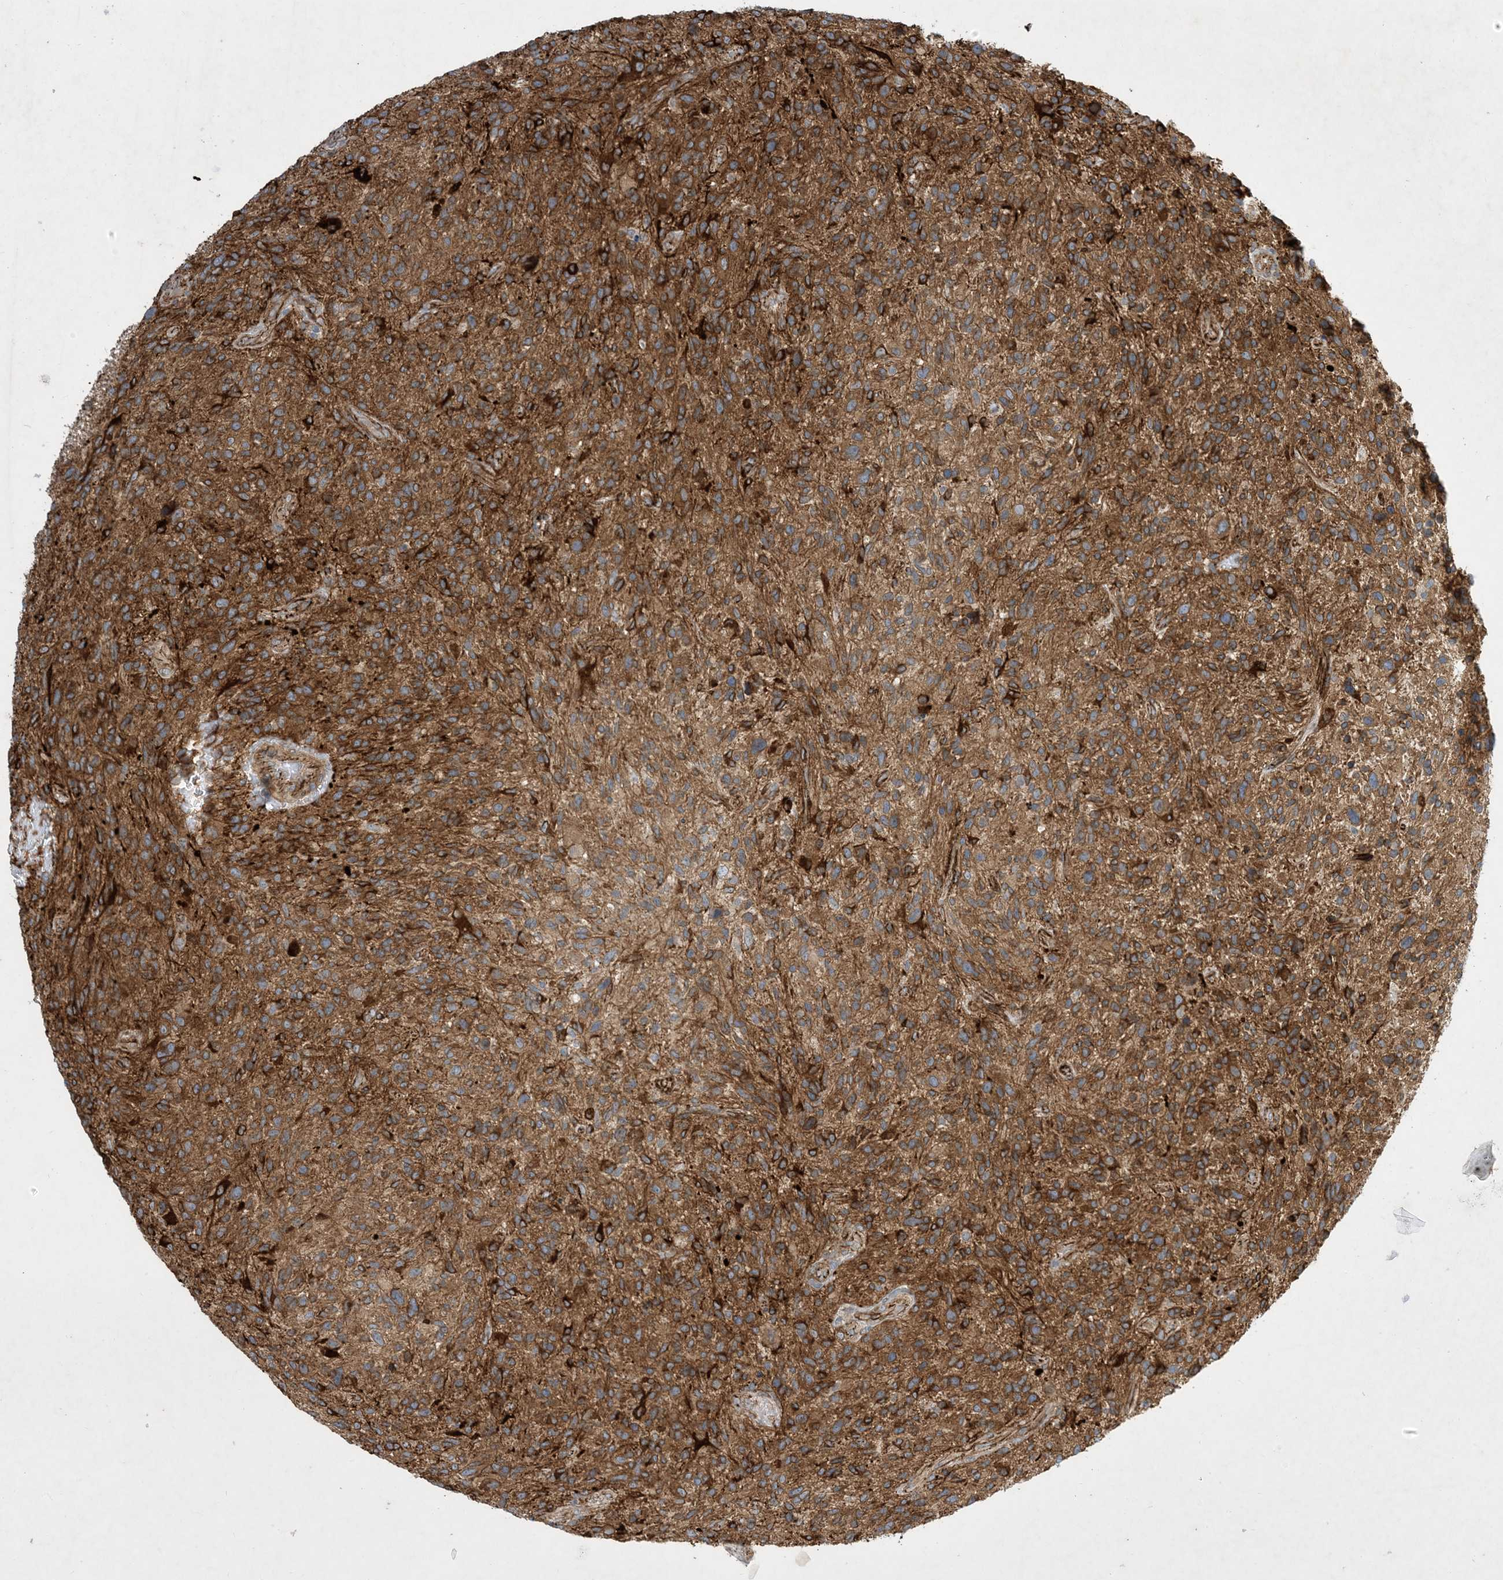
{"staining": {"intensity": "strong", "quantity": ">75%", "location": "cytoplasmic/membranous"}, "tissue": "glioma", "cell_type": "Tumor cells", "image_type": "cancer", "snomed": [{"axis": "morphology", "description": "Glioma, malignant, High grade"}, {"axis": "topography", "description": "Brain"}], "caption": "Immunohistochemistry (IHC) photomicrograph of malignant high-grade glioma stained for a protein (brown), which reveals high levels of strong cytoplasmic/membranous positivity in about >75% of tumor cells.", "gene": "OTOP1", "patient": {"sex": "male", "age": 47}}